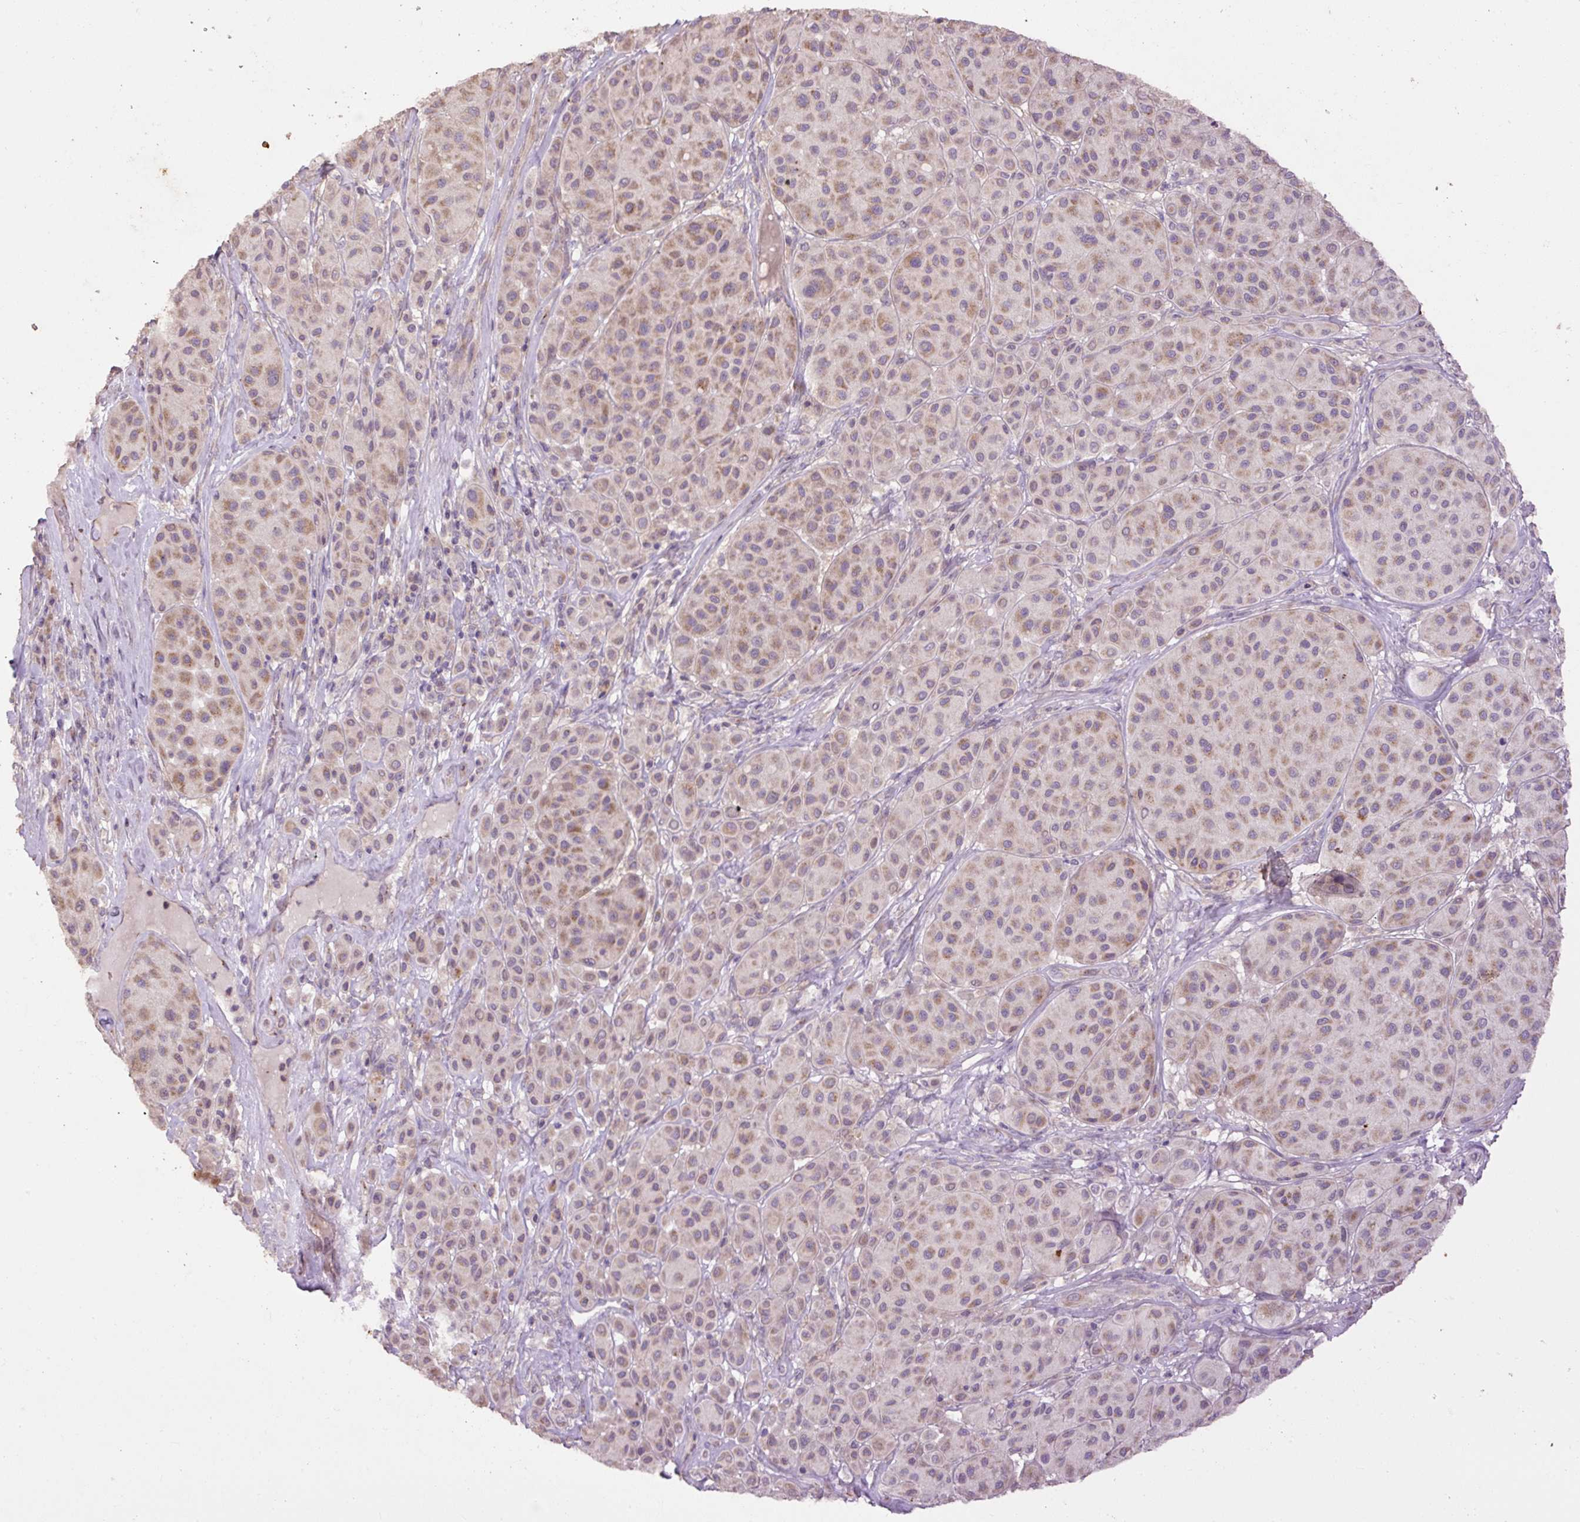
{"staining": {"intensity": "moderate", "quantity": ">75%", "location": "cytoplasmic/membranous"}, "tissue": "melanoma", "cell_type": "Tumor cells", "image_type": "cancer", "snomed": [{"axis": "morphology", "description": "Malignant melanoma, Metastatic site"}, {"axis": "topography", "description": "Smooth muscle"}], "caption": "Immunohistochemical staining of melanoma shows medium levels of moderate cytoplasmic/membranous expression in approximately >75% of tumor cells. (IHC, brightfield microscopy, high magnification).", "gene": "ABR", "patient": {"sex": "male", "age": 41}}